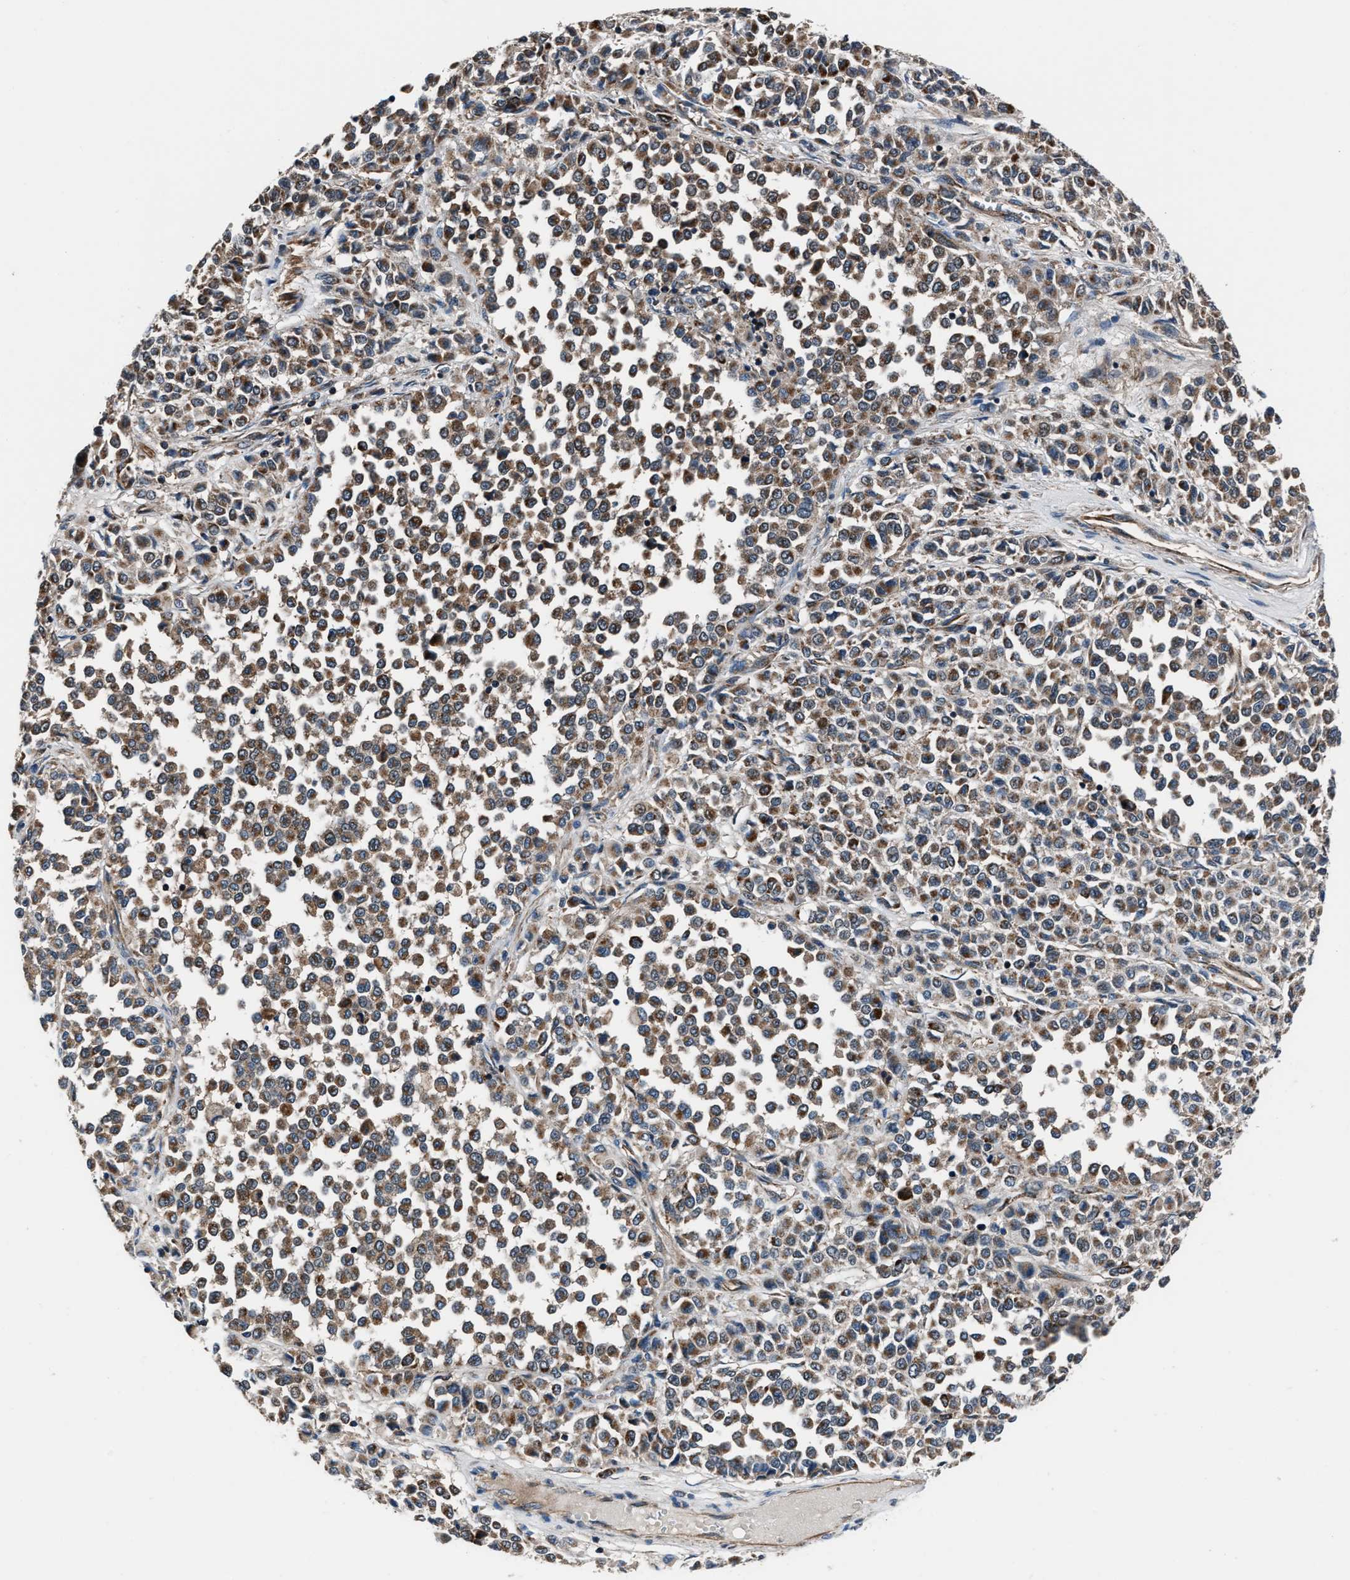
{"staining": {"intensity": "moderate", "quantity": ">75%", "location": "cytoplasmic/membranous"}, "tissue": "melanoma", "cell_type": "Tumor cells", "image_type": "cancer", "snomed": [{"axis": "morphology", "description": "Malignant melanoma, Metastatic site"}, {"axis": "topography", "description": "Pancreas"}], "caption": "Immunohistochemistry of human malignant melanoma (metastatic site) shows medium levels of moderate cytoplasmic/membranous positivity in about >75% of tumor cells. (DAB (3,3'-diaminobenzidine) = brown stain, brightfield microscopy at high magnification).", "gene": "GGCT", "patient": {"sex": "female", "age": 30}}